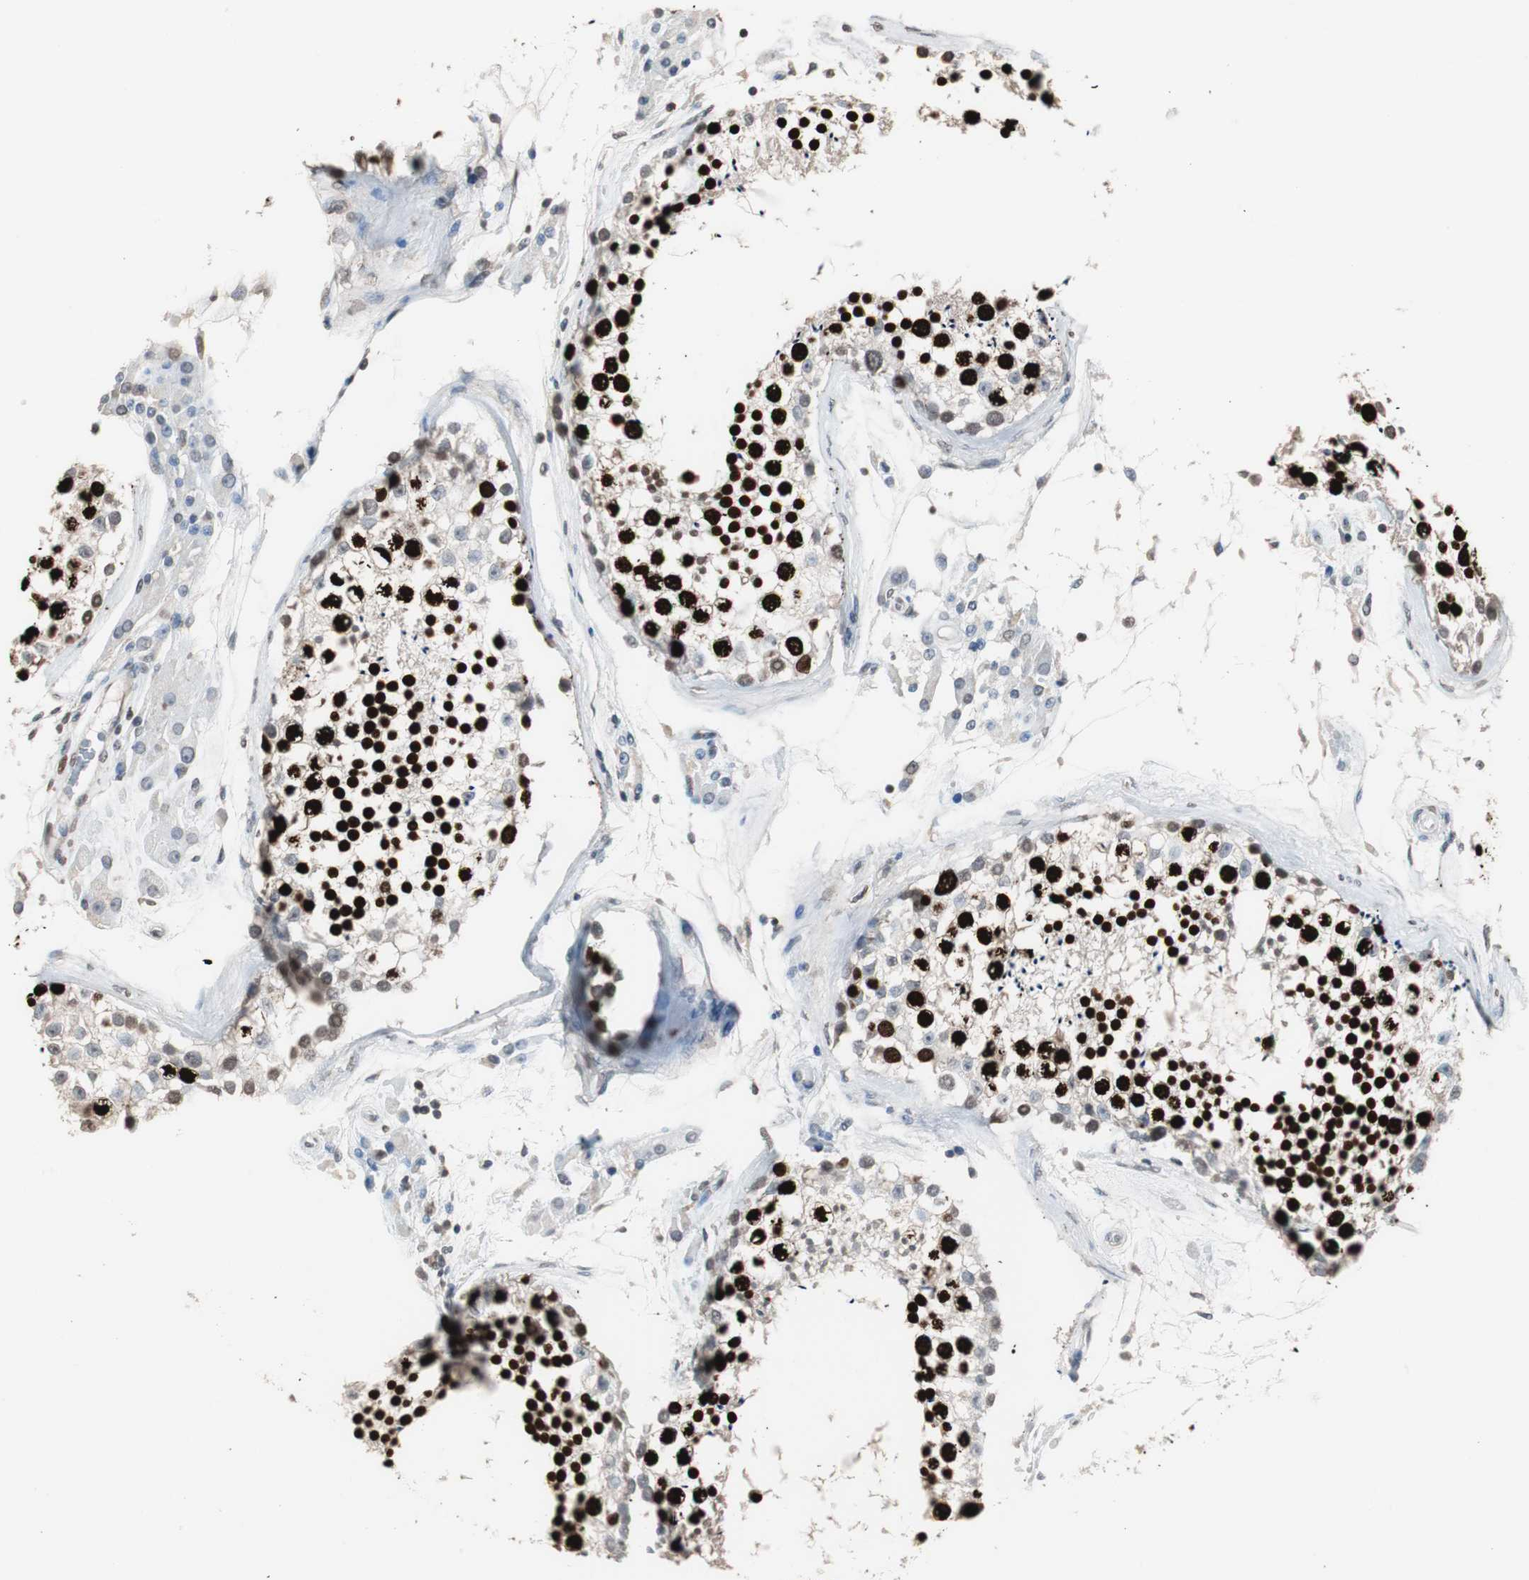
{"staining": {"intensity": "strong", "quantity": ">75%", "location": "nuclear"}, "tissue": "testis", "cell_type": "Cells in seminiferous ducts", "image_type": "normal", "snomed": [{"axis": "morphology", "description": "Normal tissue, NOS"}, {"axis": "topography", "description": "Testis"}], "caption": "Immunohistochemical staining of normal human testis exhibits >75% levels of strong nuclear protein expression in about >75% of cells in seminiferous ducts.", "gene": "TOP2A", "patient": {"sex": "male", "age": 46}}